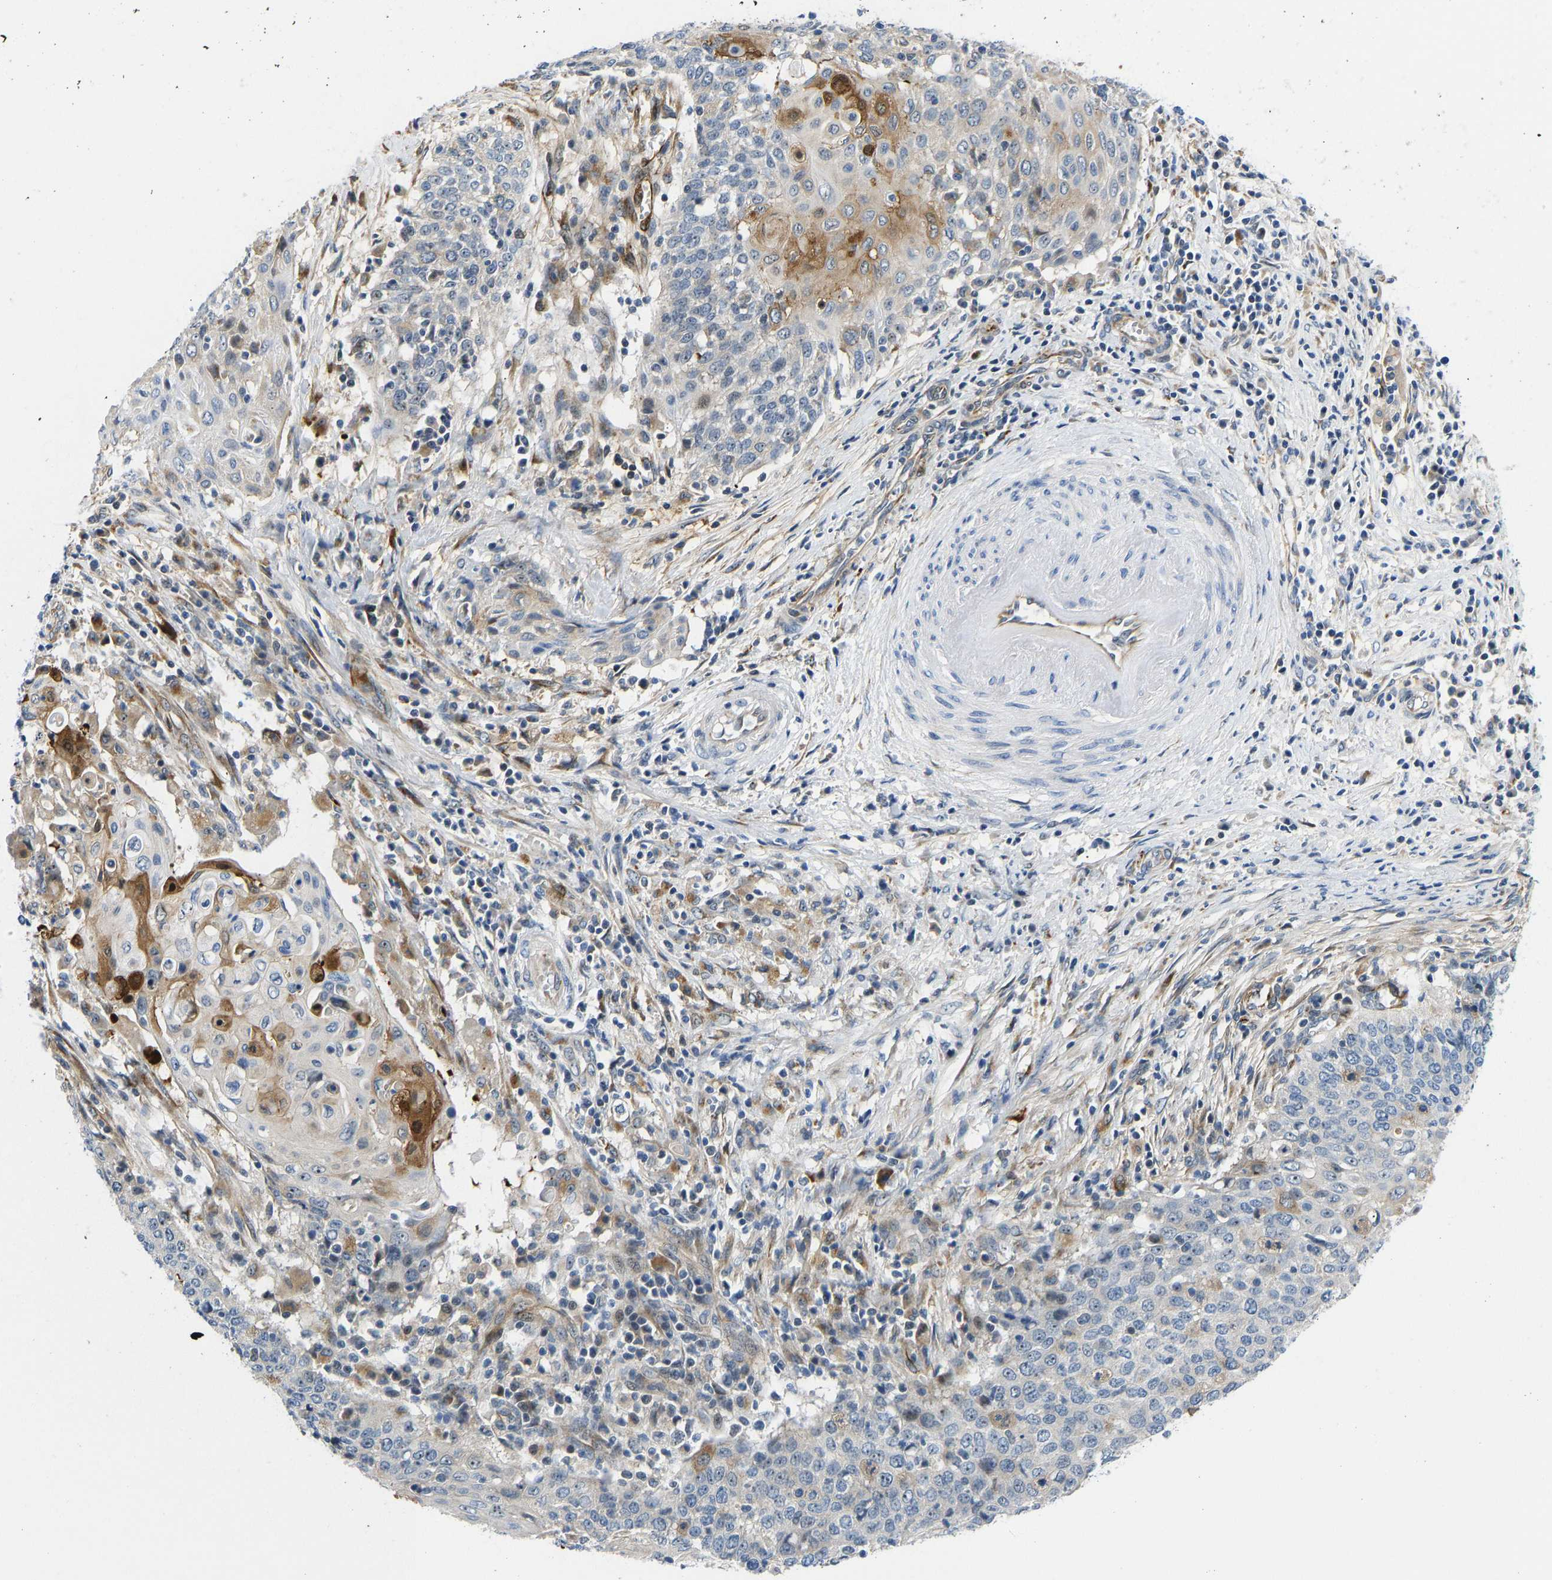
{"staining": {"intensity": "moderate", "quantity": "<25%", "location": "cytoplasmic/membranous,nuclear"}, "tissue": "cervical cancer", "cell_type": "Tumor cells", "image_type": "cancer", "snomed": [{"axis": "morphology", "description": "Squamous cell carcinoma, NOS"}, {"axis": "topography", "description": "Cervix"}], "caption": "Approximately <25% of tumor cells in cervical squamous cell carcinoma show moderate cytoplasmic/membranous and nuclear protein staining as visualized by brown immunohistochemical staining.", "gene": "RESF1", "patient": {"sex": "female", "age": 39}}